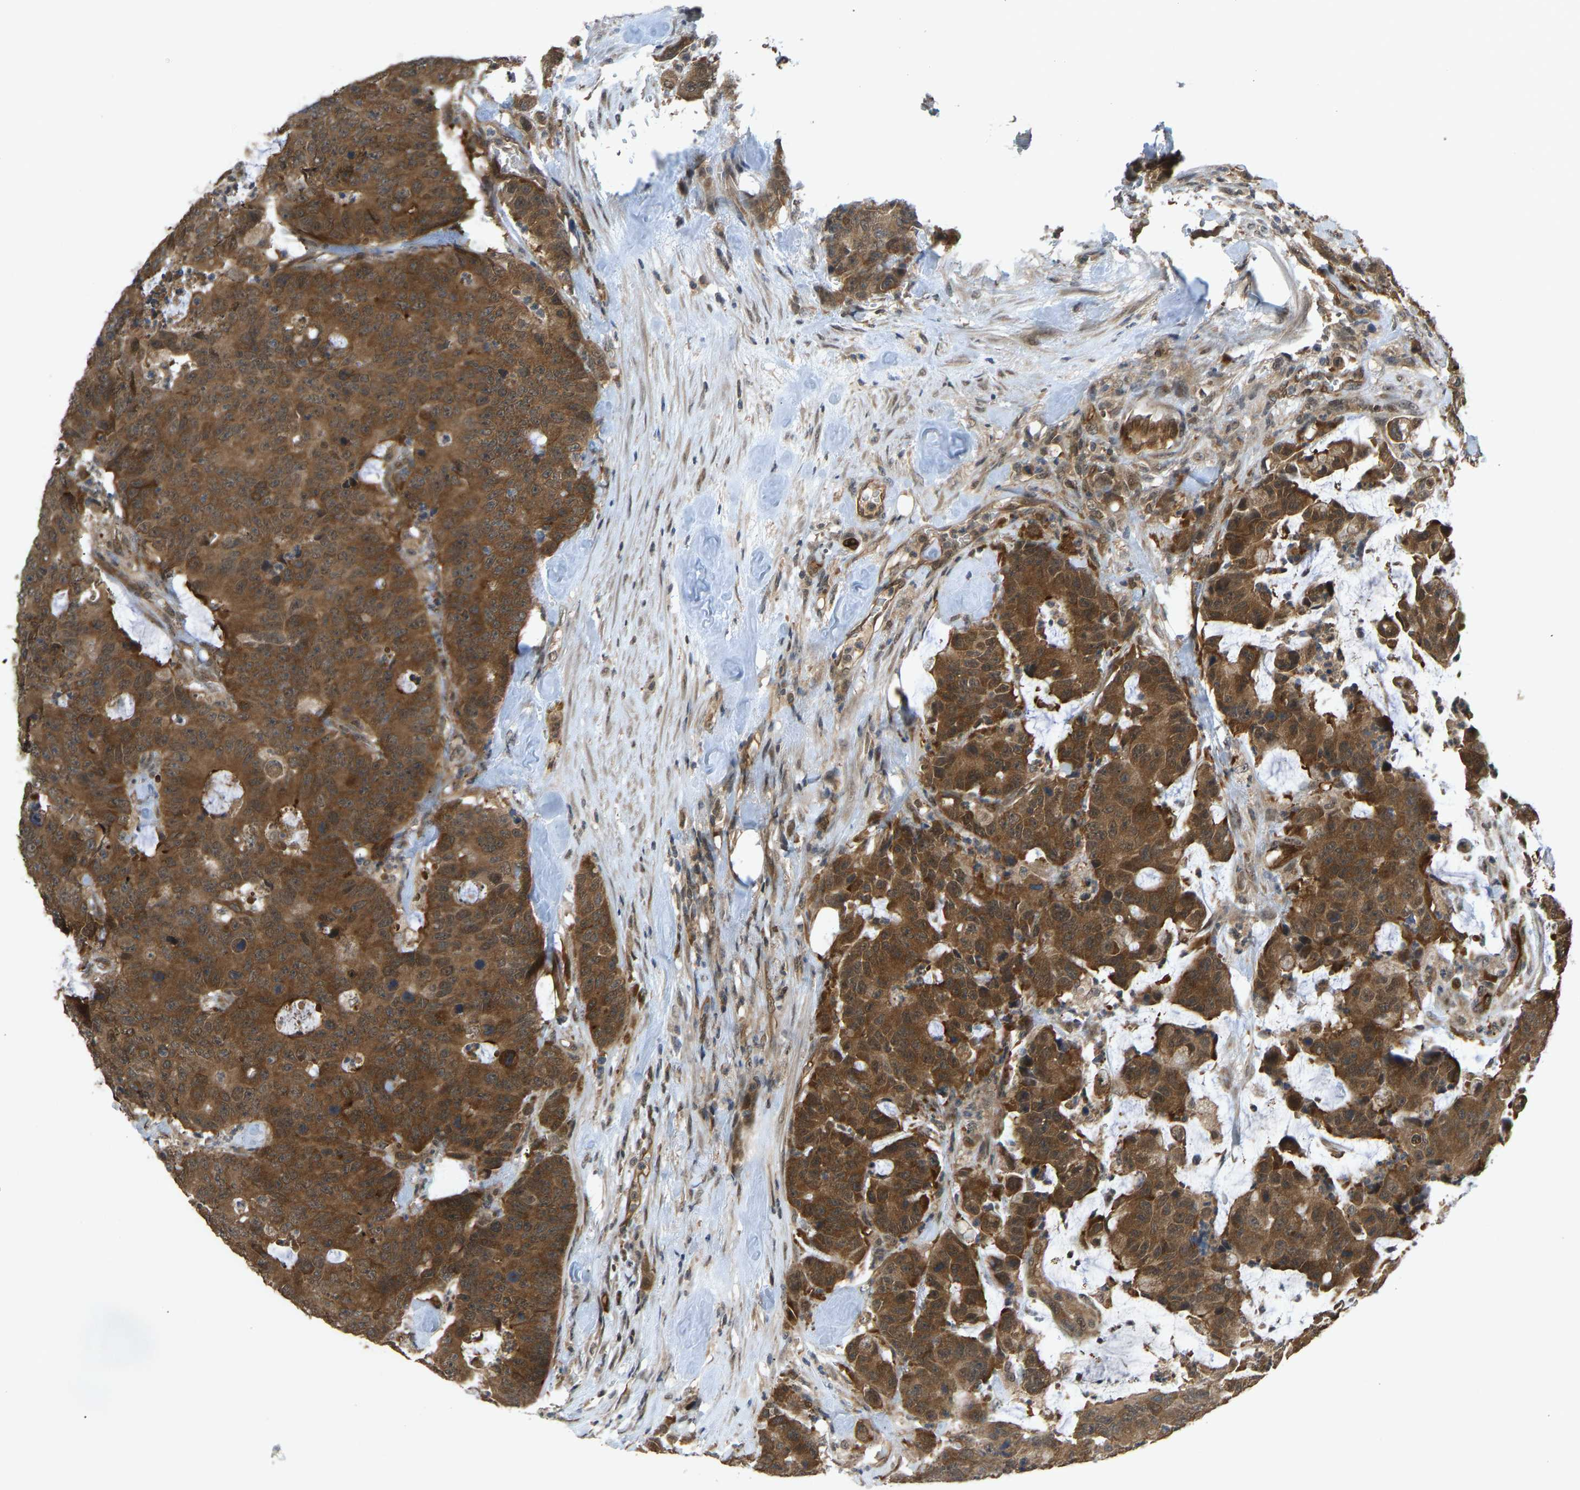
{"staining": {"intensity": "strong", "quantity": ">75%", "location": "cytoplasmic/membranous"}, "tissue": "colorectal cancer", "cell_type": "Tumor cells", "image_type": "cancer", "snomed": [{"axis": "morphology", "description": "Adenocarcinoma, NOS"}, {"axis": "topography", "description": "Colon"}], "caption": "Tumor cells demonstrate high levels of strong cytoplasmic/membranous positivity in approximately >75% of cells in human colorectal cancer (adenocarcinoma).", "gene": "CCT8", "patient": {"sex": "female", "age": 86}}